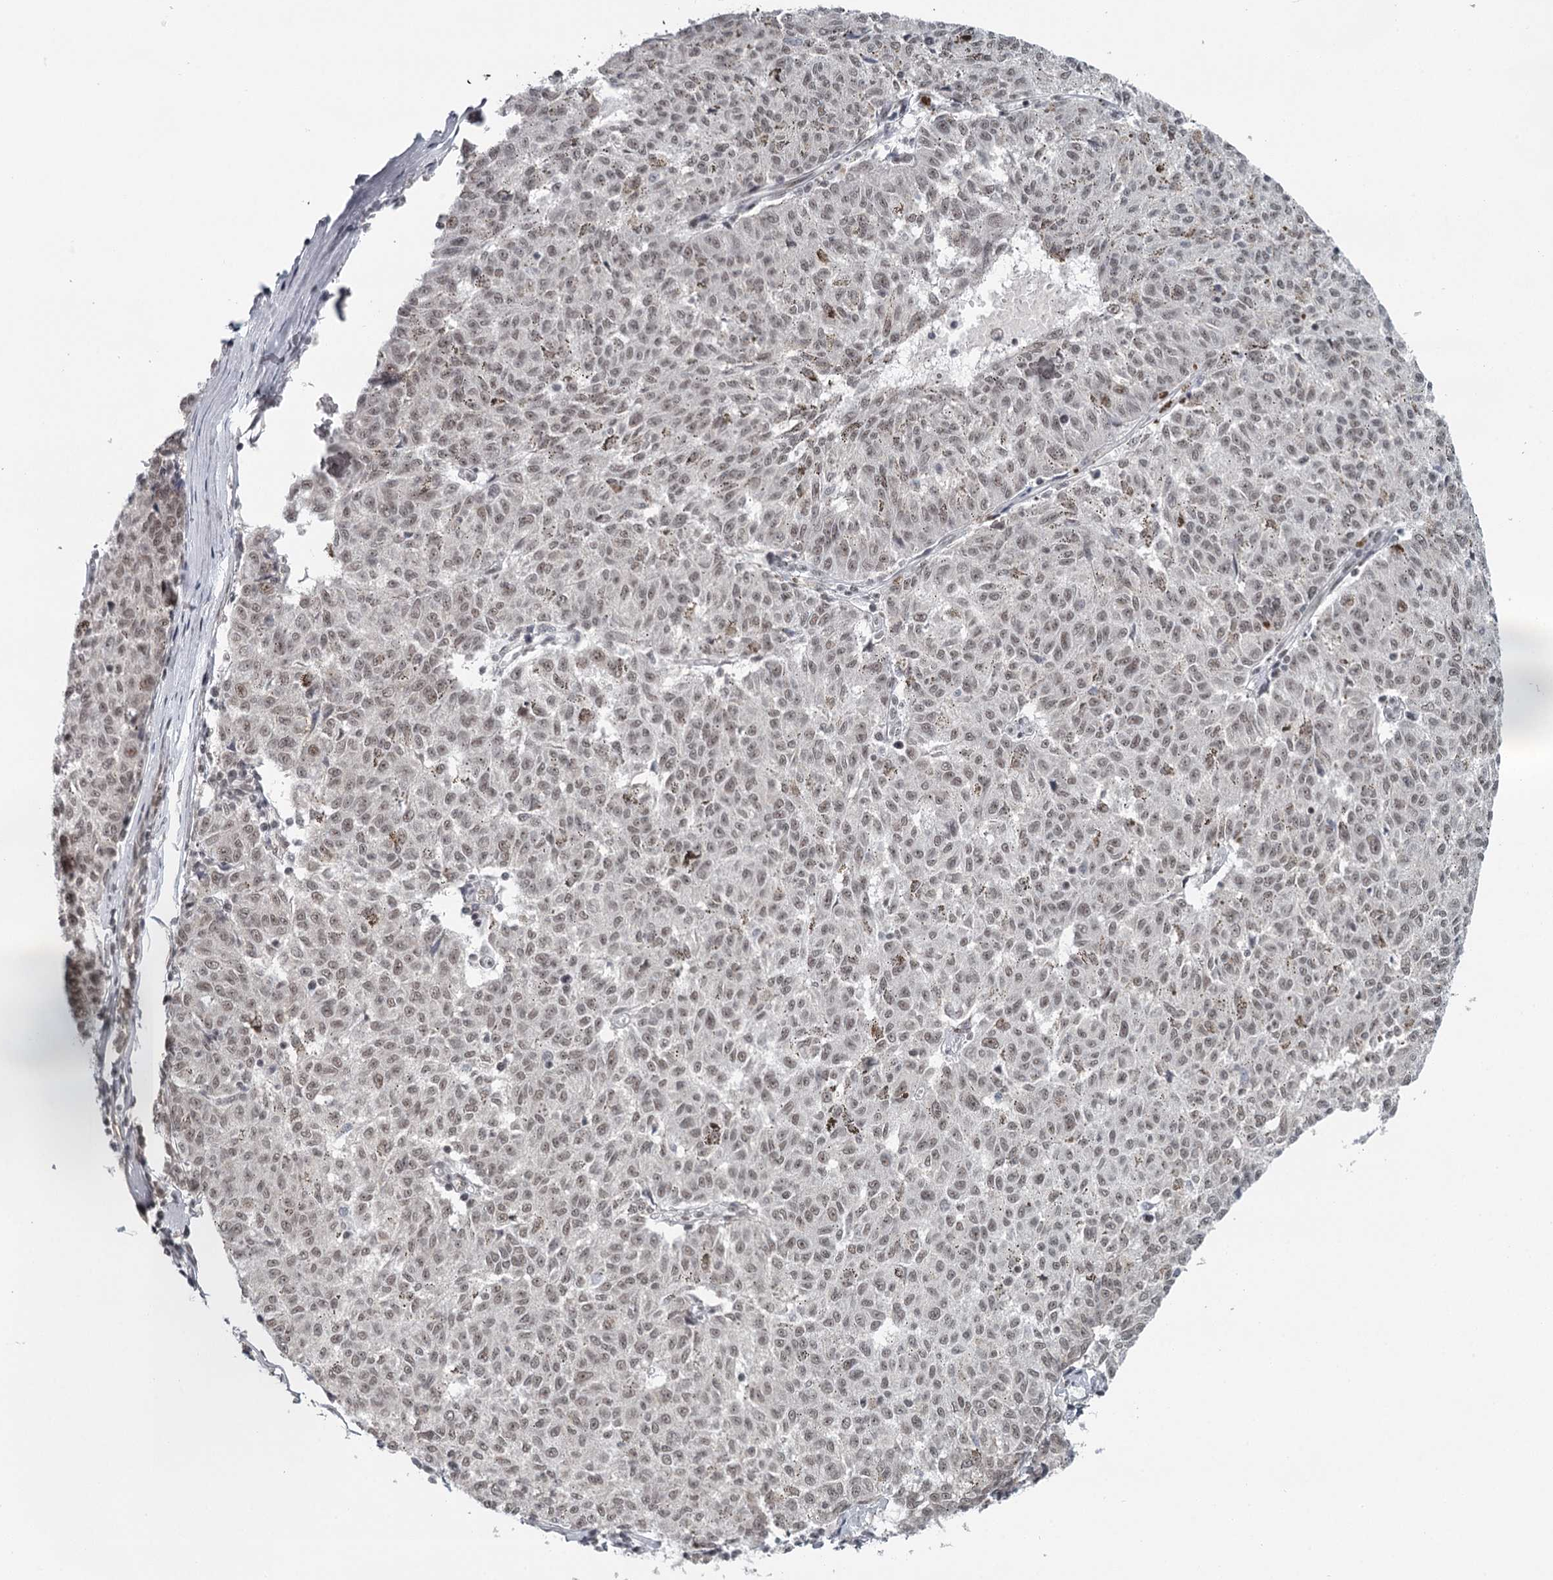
{"staining": {"intensity": "moderate", "quantity": ">75%", "location": "nuclear"}, "tissue": "melanoma", "cell_type": "Tumor cells", "image_type": "cancer", "snomed": [{"axis": "morphology", "description": "Malignant melanoma, NOS"}, {"axis": "topography", "description": "Skin"}], "caption": "A high-resolution photomicrograph shows immunohistochemistry staining of malignant melanoma, which reveals moderate nuclear staining in approximately >75% of tumor cells.", "gene": "FAM13C", "patient": {"sex": "female", "age": 72}}